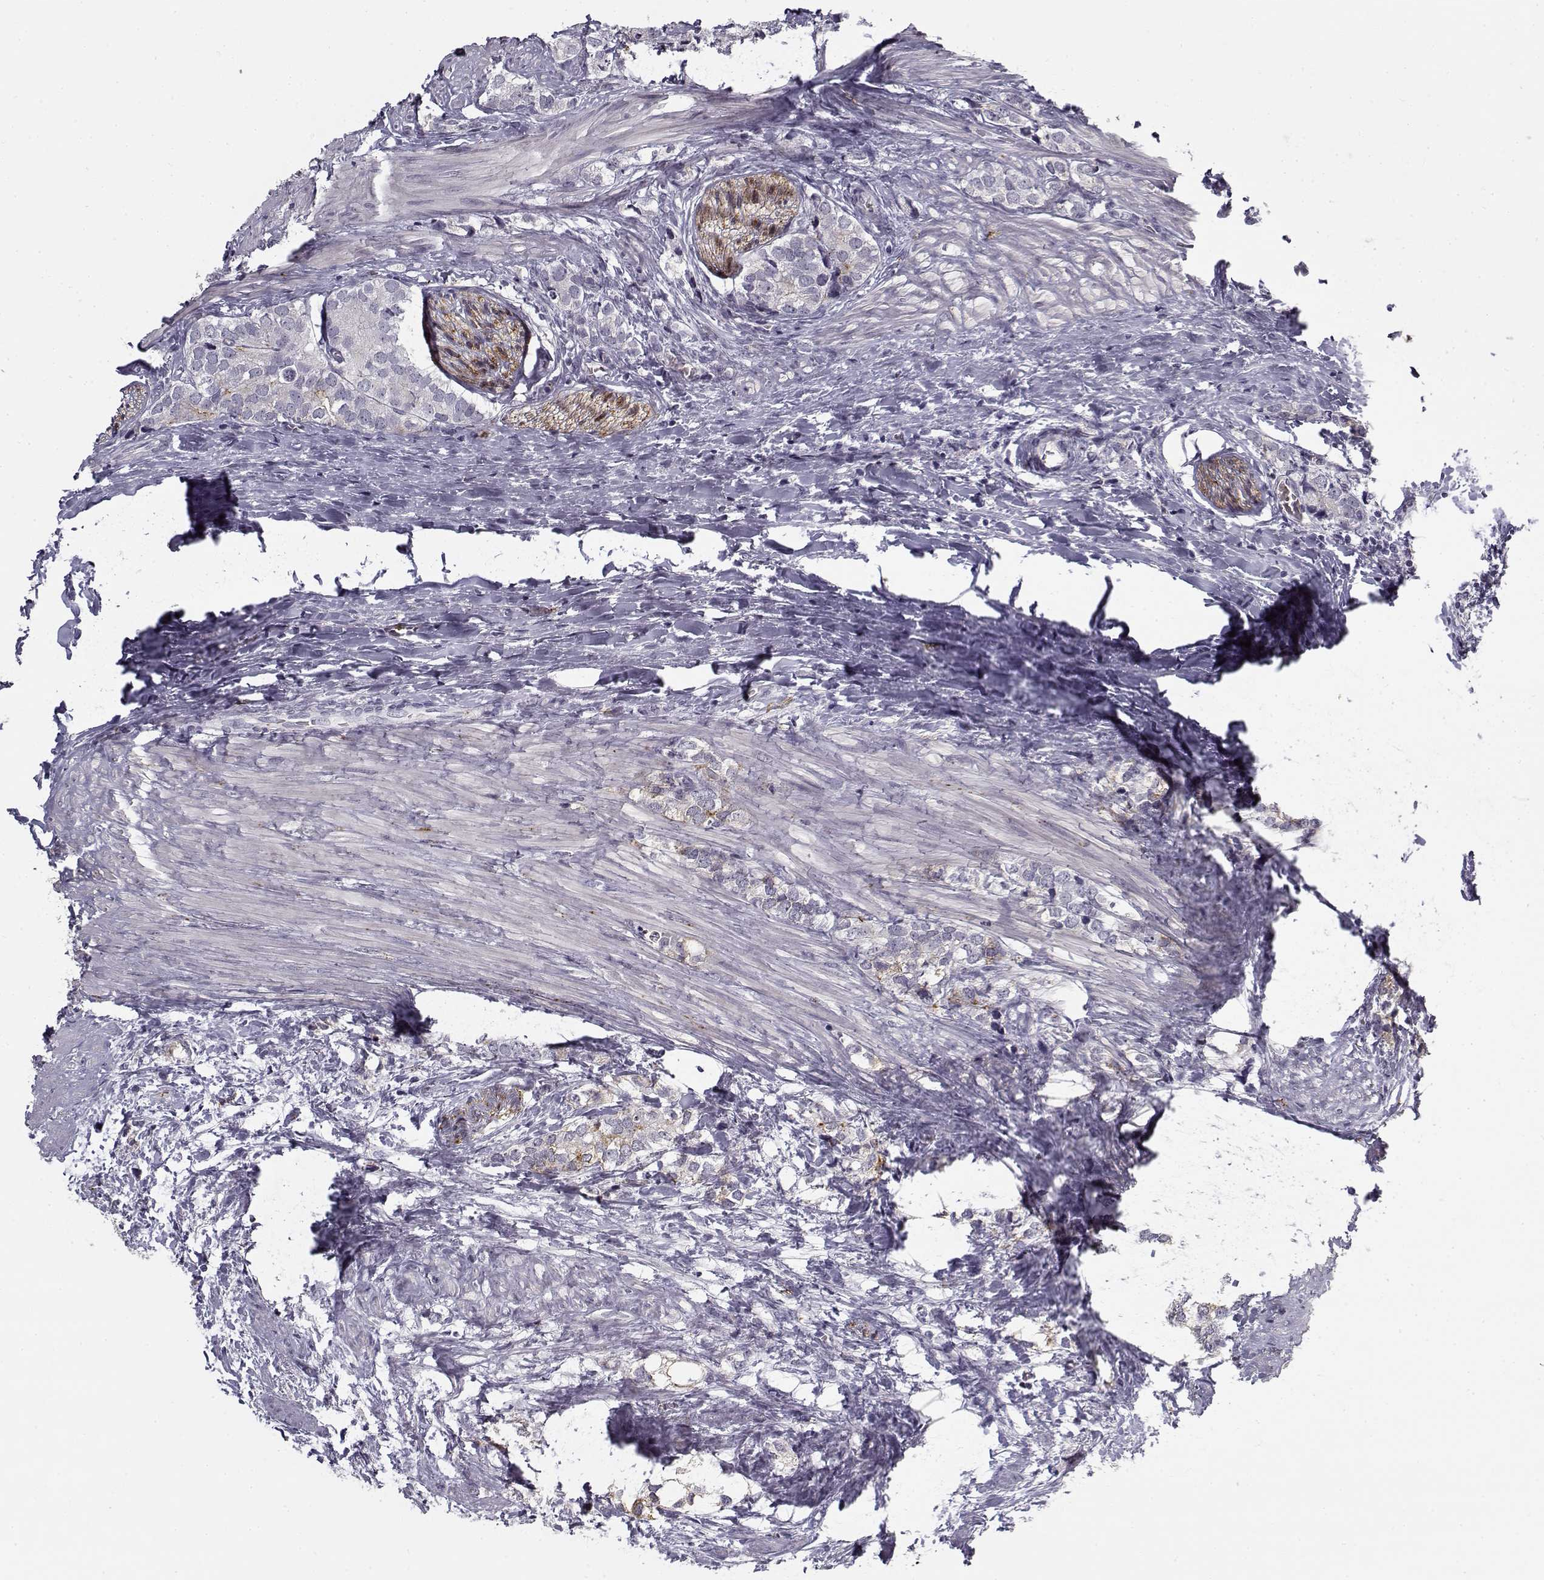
{"staining": {"intensity": "negative", "quantity": "none", "location": "none"}, "tissue": "prostate cancer", "cell_type": "Tumor cells", "image_type": "cancer", "snomed": [{"axis": "morphology", "description": "Adenocarcinoma, NOS"}, {"axis": "topography", "description": "Prostate and seminal vesicle, NOS"}], "caption": "A high-resolution image shows immunohistochemistry staining of adenocarcinoma (prostate), which reveals no significant staining in tumor cells.", "gene": "SNCA", "patient": {"sex": "male", "age": 63}}